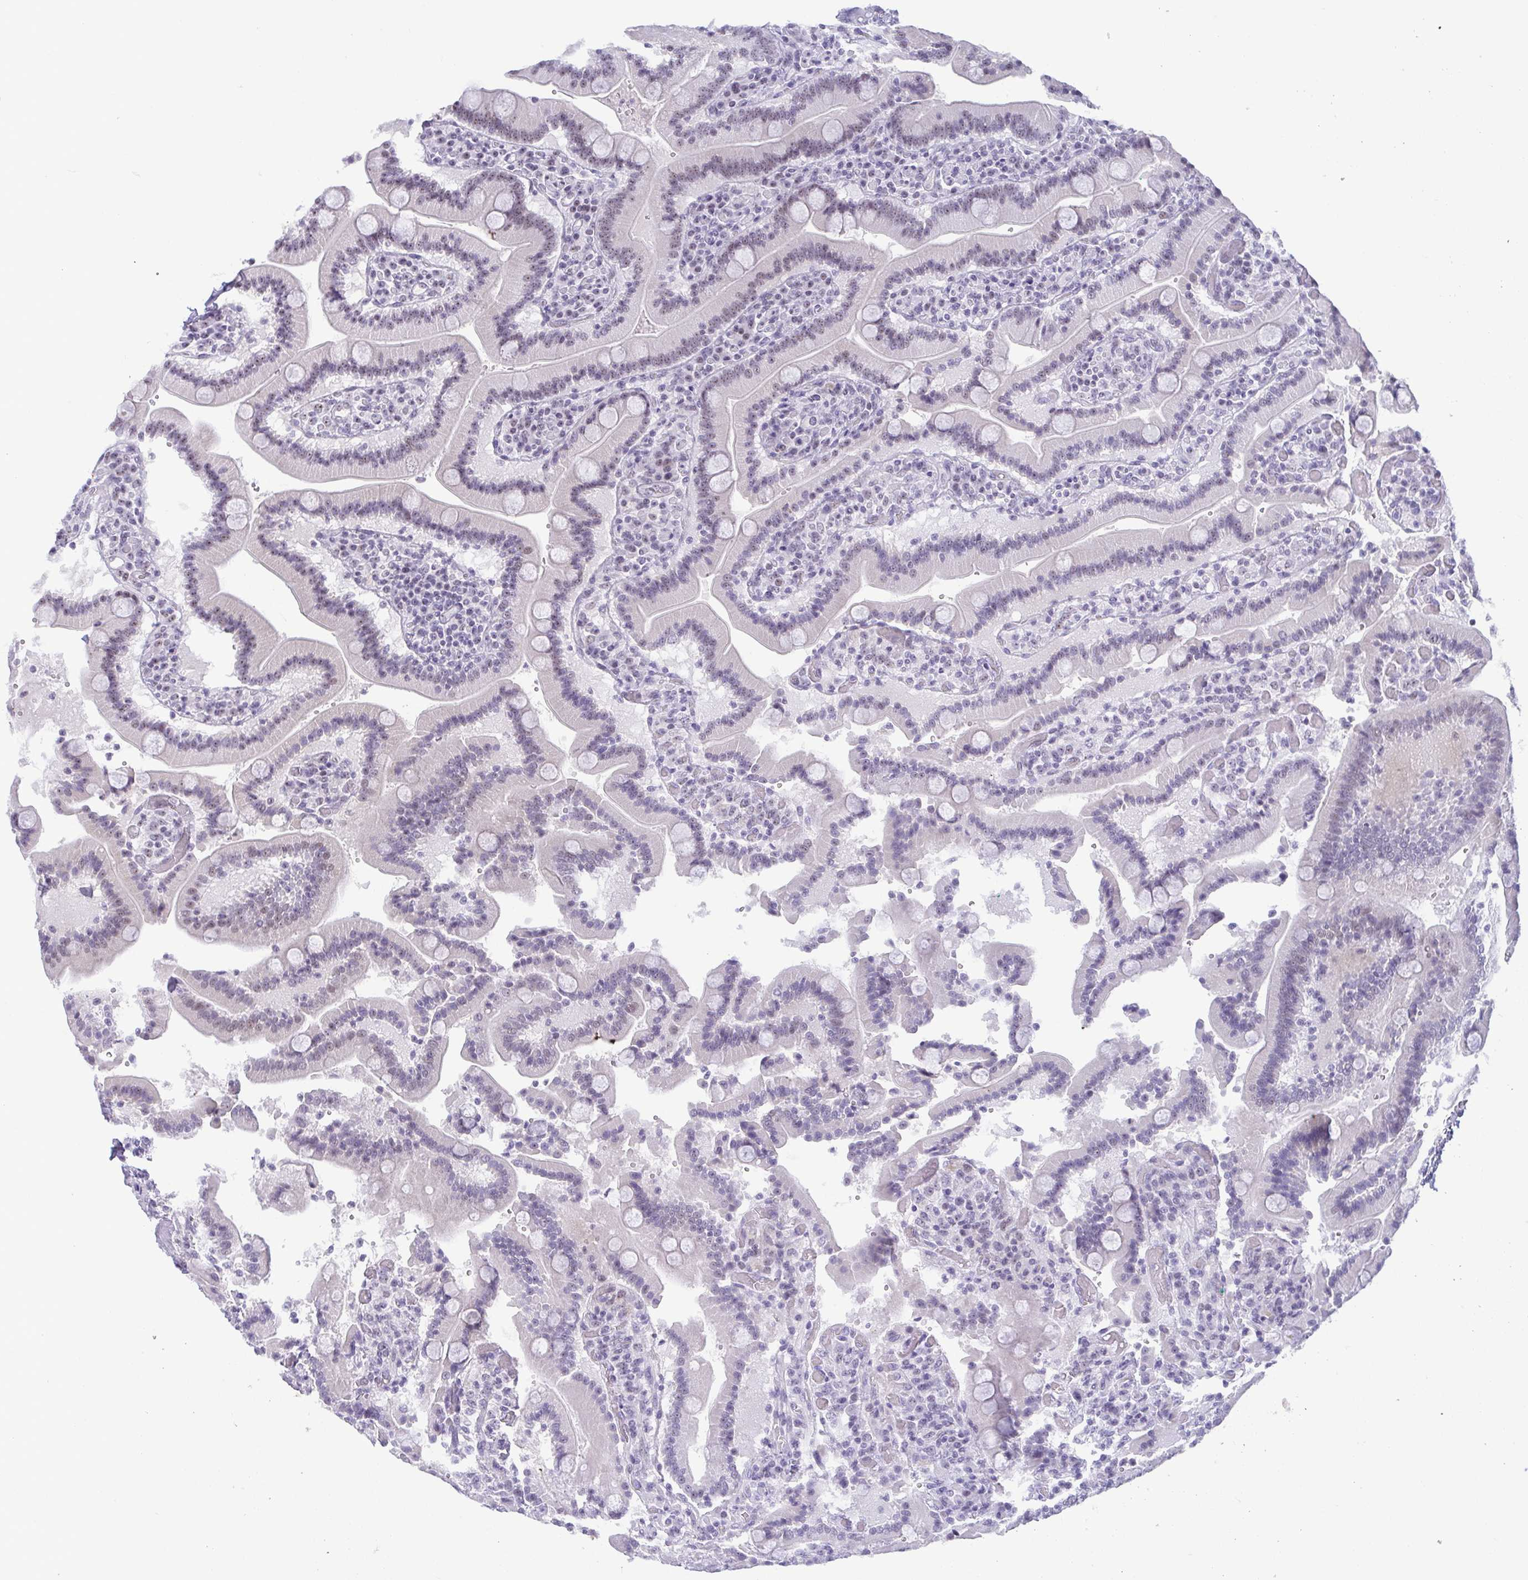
{"staining": {"intensity": "weak", "quantity": "<25%", "location": "nuclear"}, "tissue": "duodenum", "cell_type": "Glandular cells", "image_type": "normal", "snomed": [{"axis": "morphology", "description": "Normal tissue, NOS"}, {"axis": "topography", "description": "Duodenum"}], "caption": "Glandular cells show no significant positivity in normal duodenum. (DAB immunohistochemistry (IHC), high magnification).", "gene": "BZW1", "patient": {"sex": "female", "age": 62}}